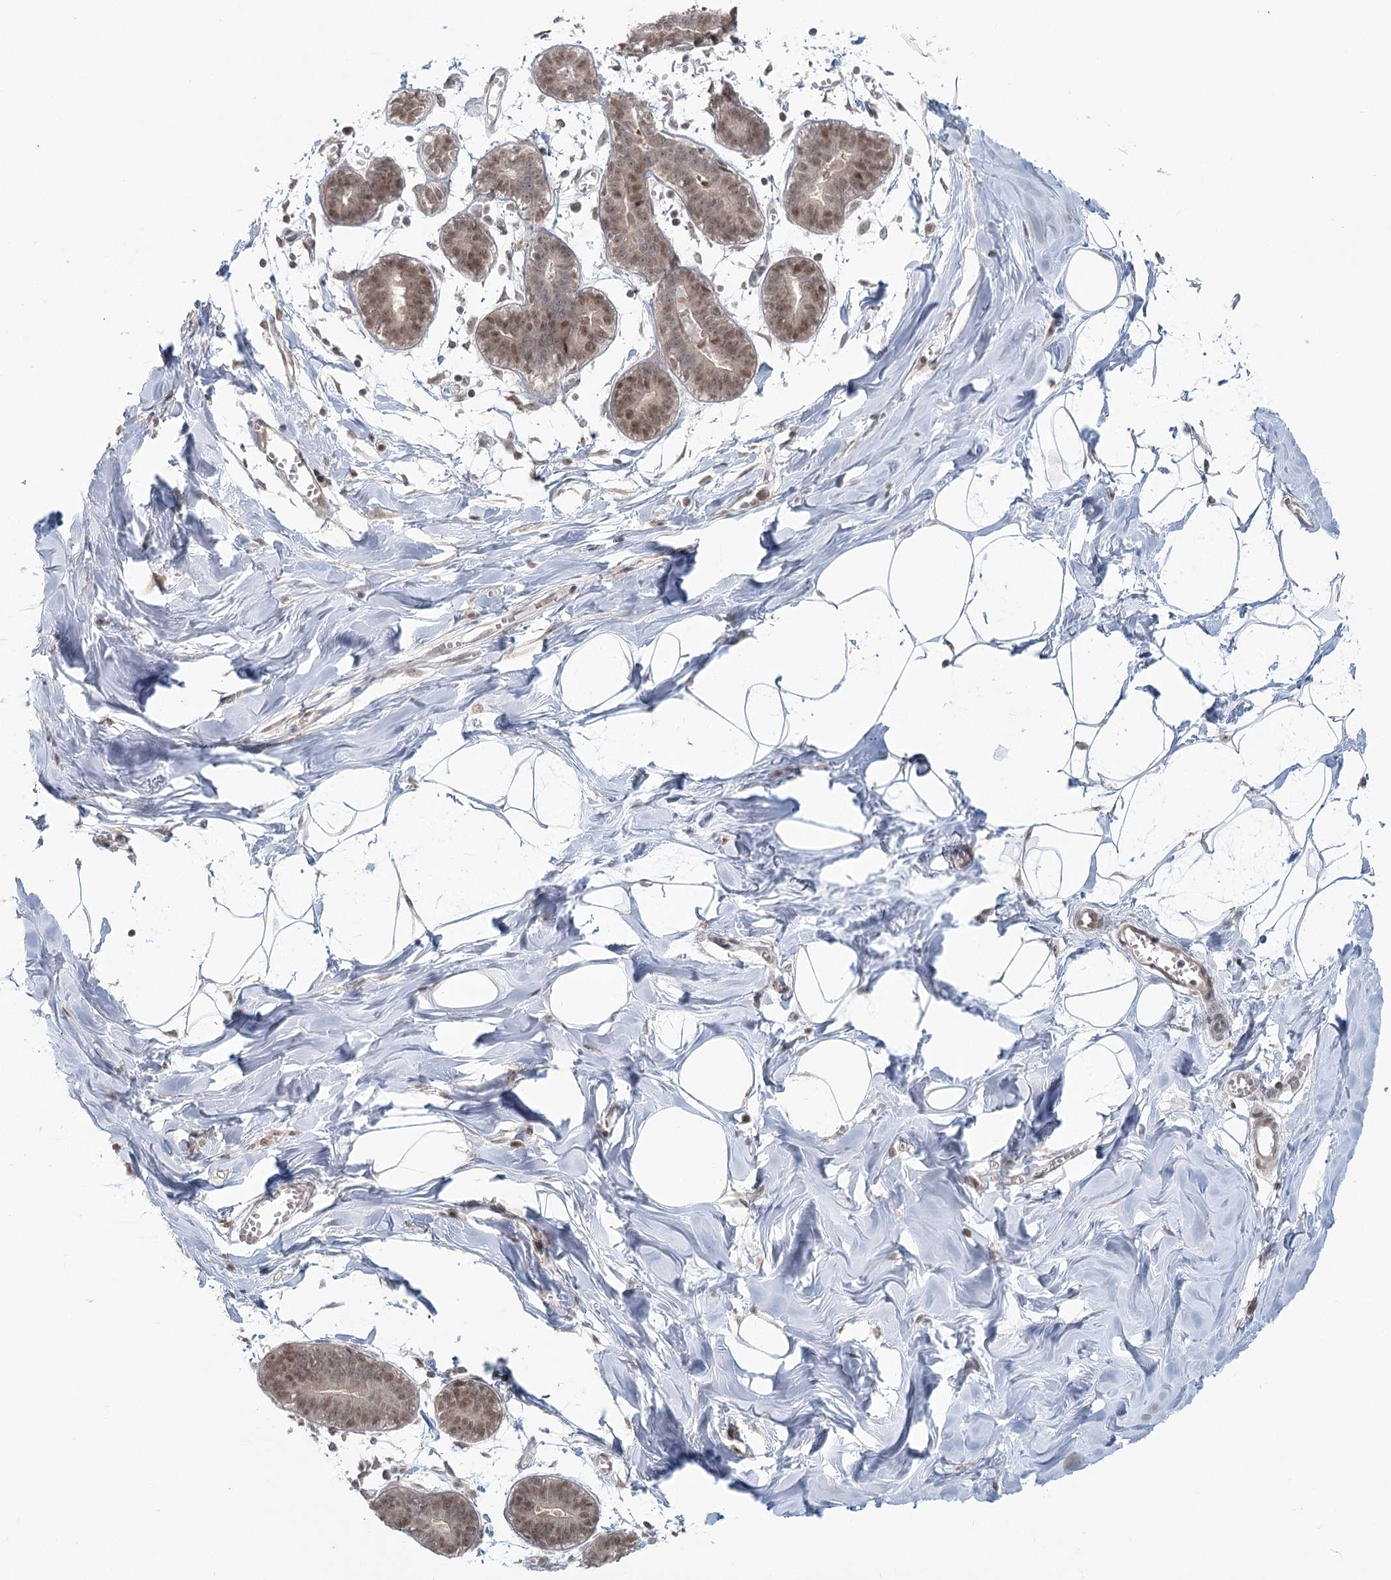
{"staining": {"intensity": "negative", "quantity": "none", "location": "none"}, "tissue": "breast", "cell_type": "Adipocytes", "image_type": "normal", "snomed": [{"axis": "morphology", "description": "Normal tissue, NOS"}, {"axis": "topography", "description": "Breast"}], "caption": "Micrograph shows no significant protein expression in adipocytes of unremarkable breast. Nuclei are stained in blue.", "gene": "R3HCC1L", "patient": {"sex": "female", "age": 27}}